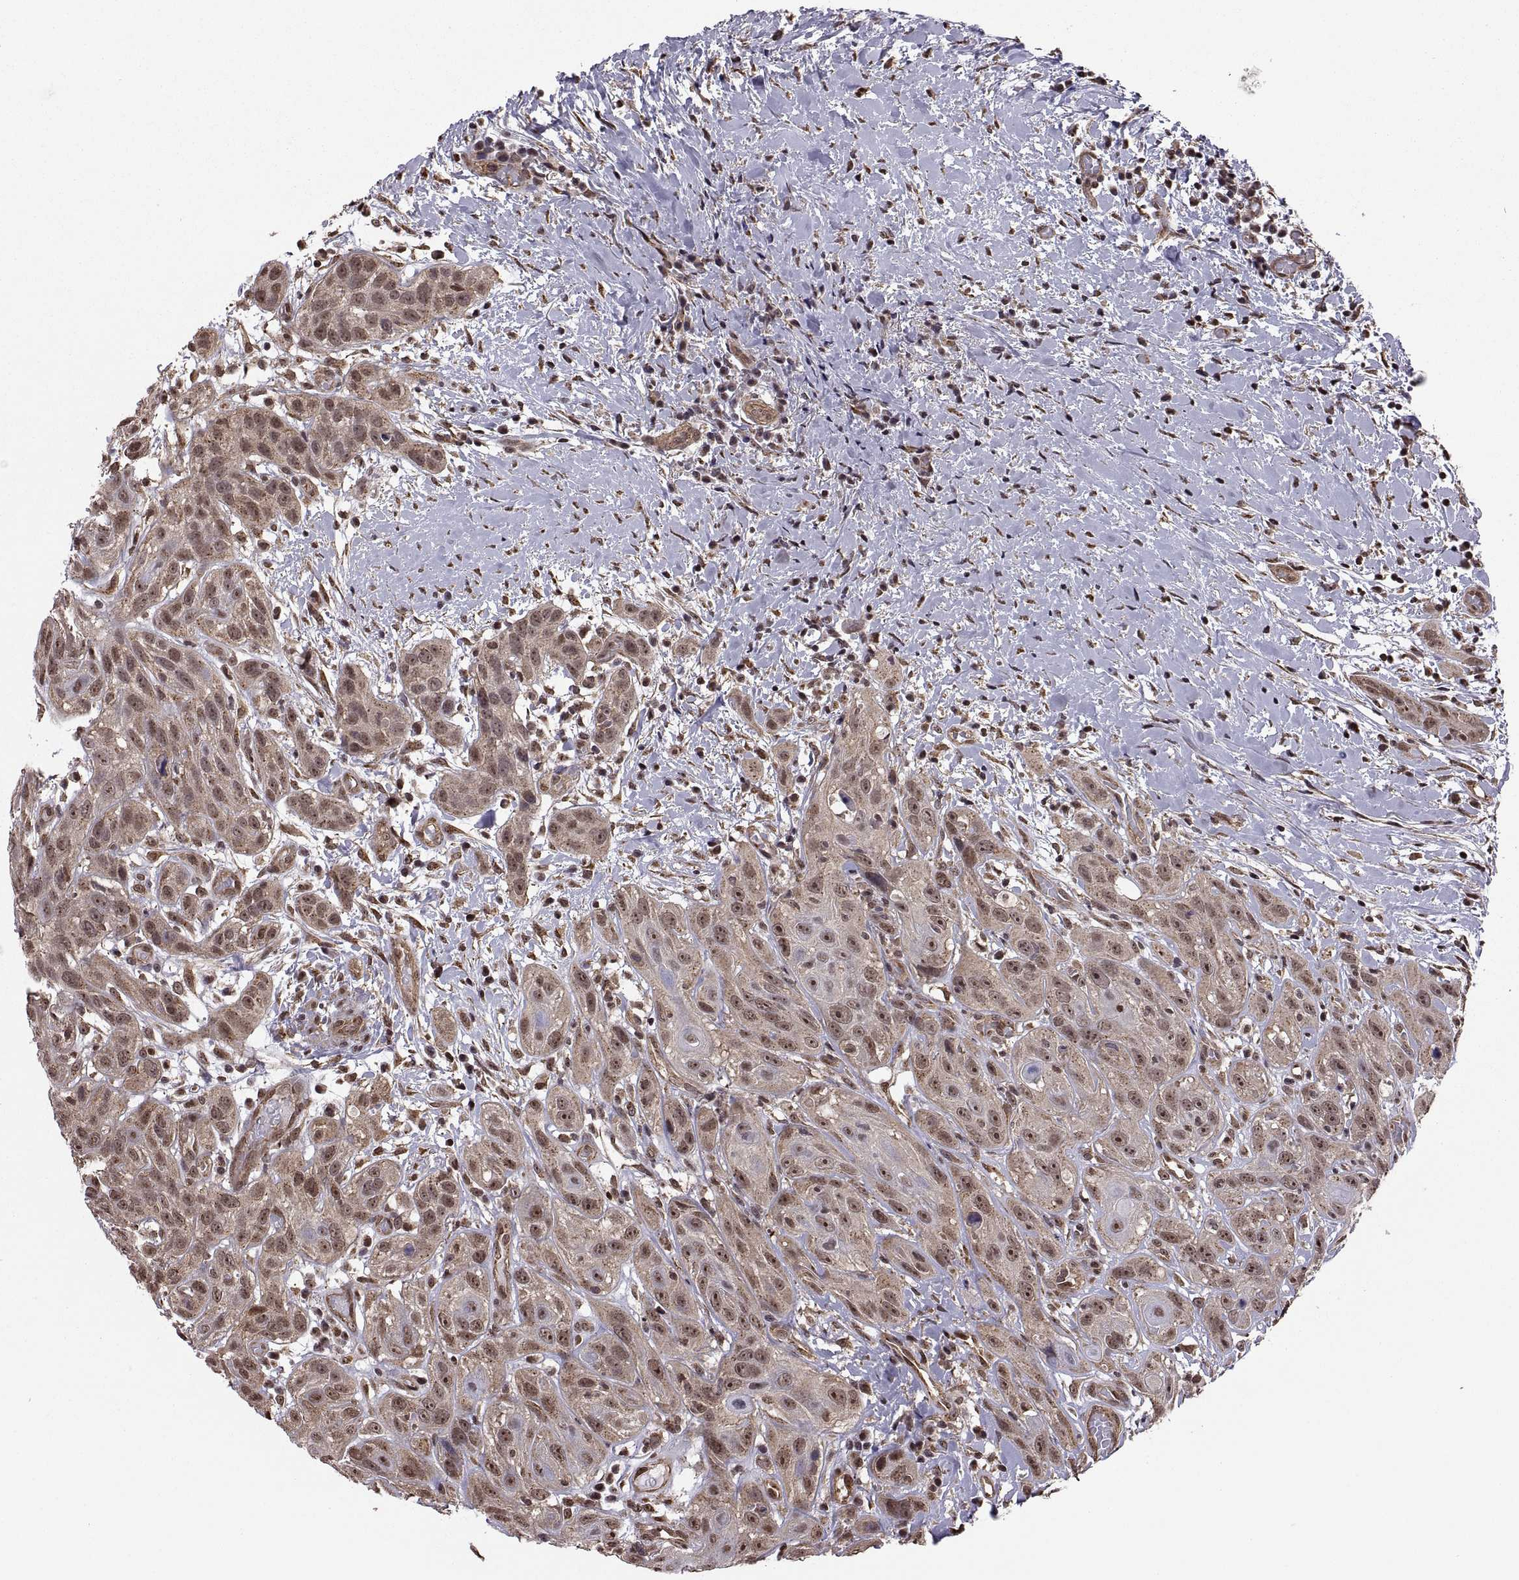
{"staining": {"intensity": "moderate", "quantity": ">75%", "location": "nuclear"}, "tissue": "head and neck cancer", "cell_type": "Tumor cells", "image_type": "cancer", "snomed": [{"axis": "morphology", "description": "Normal tissue, NOS"}, {"axis": "morphology", "description": "Squamous cell carcinoma, NOS"}, {"axis": "topography", "description": "Oral tissue"}, {"axis": "topography", "description": "Salivary gland"}, {"axis": "topography", "description": "Head-Neck"}], "caption": "This micrograph reveals squamous cell carcinoma (head and neck) stained with immunohistochemistry (IHC) to label a protein in brown. The nuclear of tumor cells show moderate positivity for the protein. Nuclei are counter-stained blue.", "gene": "ARRB1", "patient": {"sex": "female", "age": 62}}